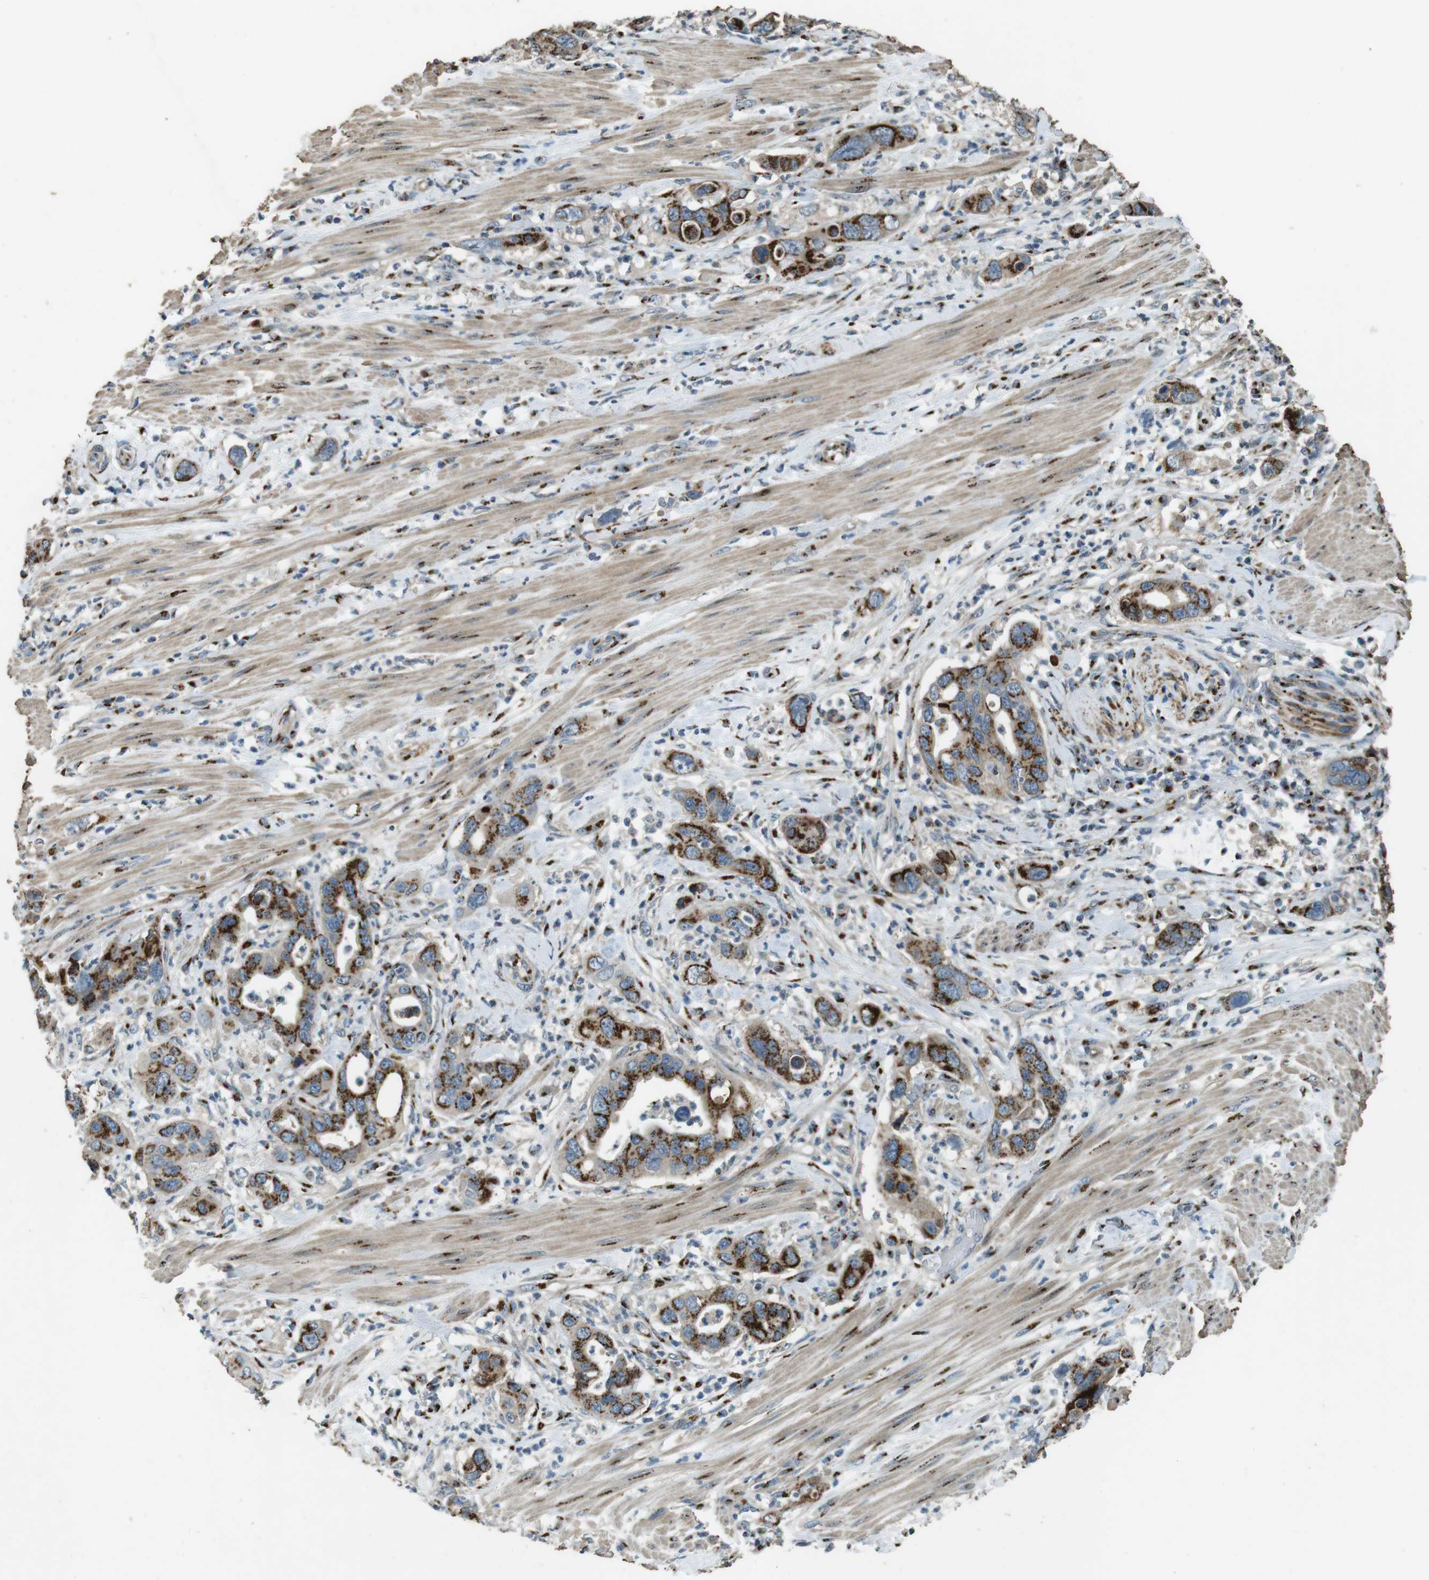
{"staining": {"intensity": "strong", "quantity": ">75%", "location": "cytoplasmic/membranous"}, "tissue": "pancreatic cancer", "cell_type": "Tumor cells", "image_type": "cancer", "snomed": [{"axis": "morphology", "description": "Adenocarcinoma, NOS"}, {"axis": "topography", "description": "Pancreas"}], "caption": "IHC of human pancreatic adenocarcinoma reveals high levels of strong cytoplasmic/membranous staining in about >75% of tumor cells.", "gene": "TMEM115", "patient": {"sex": "female", "age": 71}}